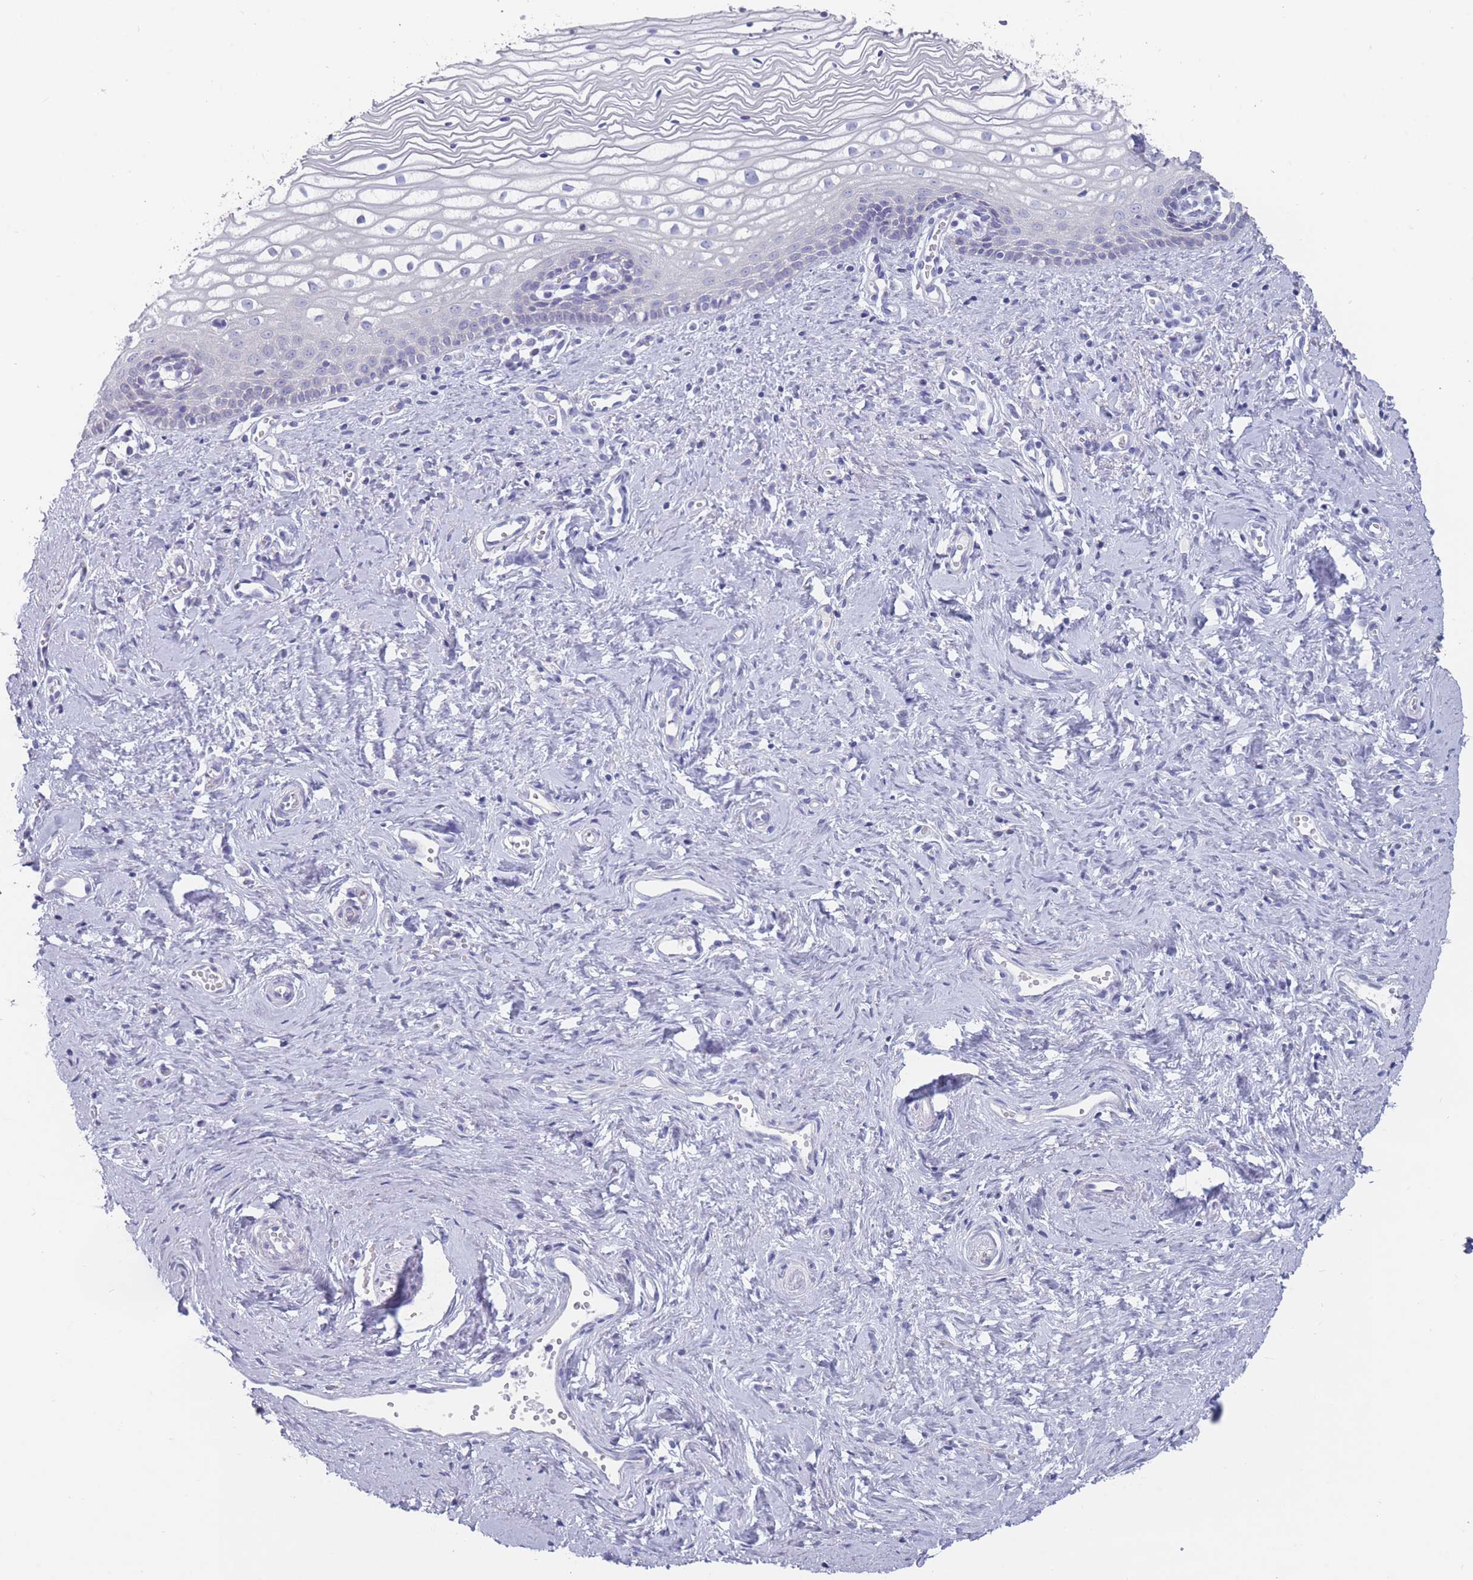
{"staining": {"intensity": "negative", "quantity": "none", "location": "none"}, "tissue": "vagina", "cell_type": "Squamous epithelial cells", "image_type": "normal", "snomed": [{"axis": "morphology", "description": "Normal tissue, NOS"}, {"axis": "topography", "description": "Vagina"}], "caption": "Immunohistochemical staining of benign vagina reveals no significant staining in squamous epithelial cells. The staining was performed using DAB (3,3'-diaminobenzidine) to visualize the protein expression in brown, while the nuclei were stained in blue with hematoxylin (Magnification: 20x).", "gene": "CYP51A1", "patient": {"sex": "female", "age": 59}}